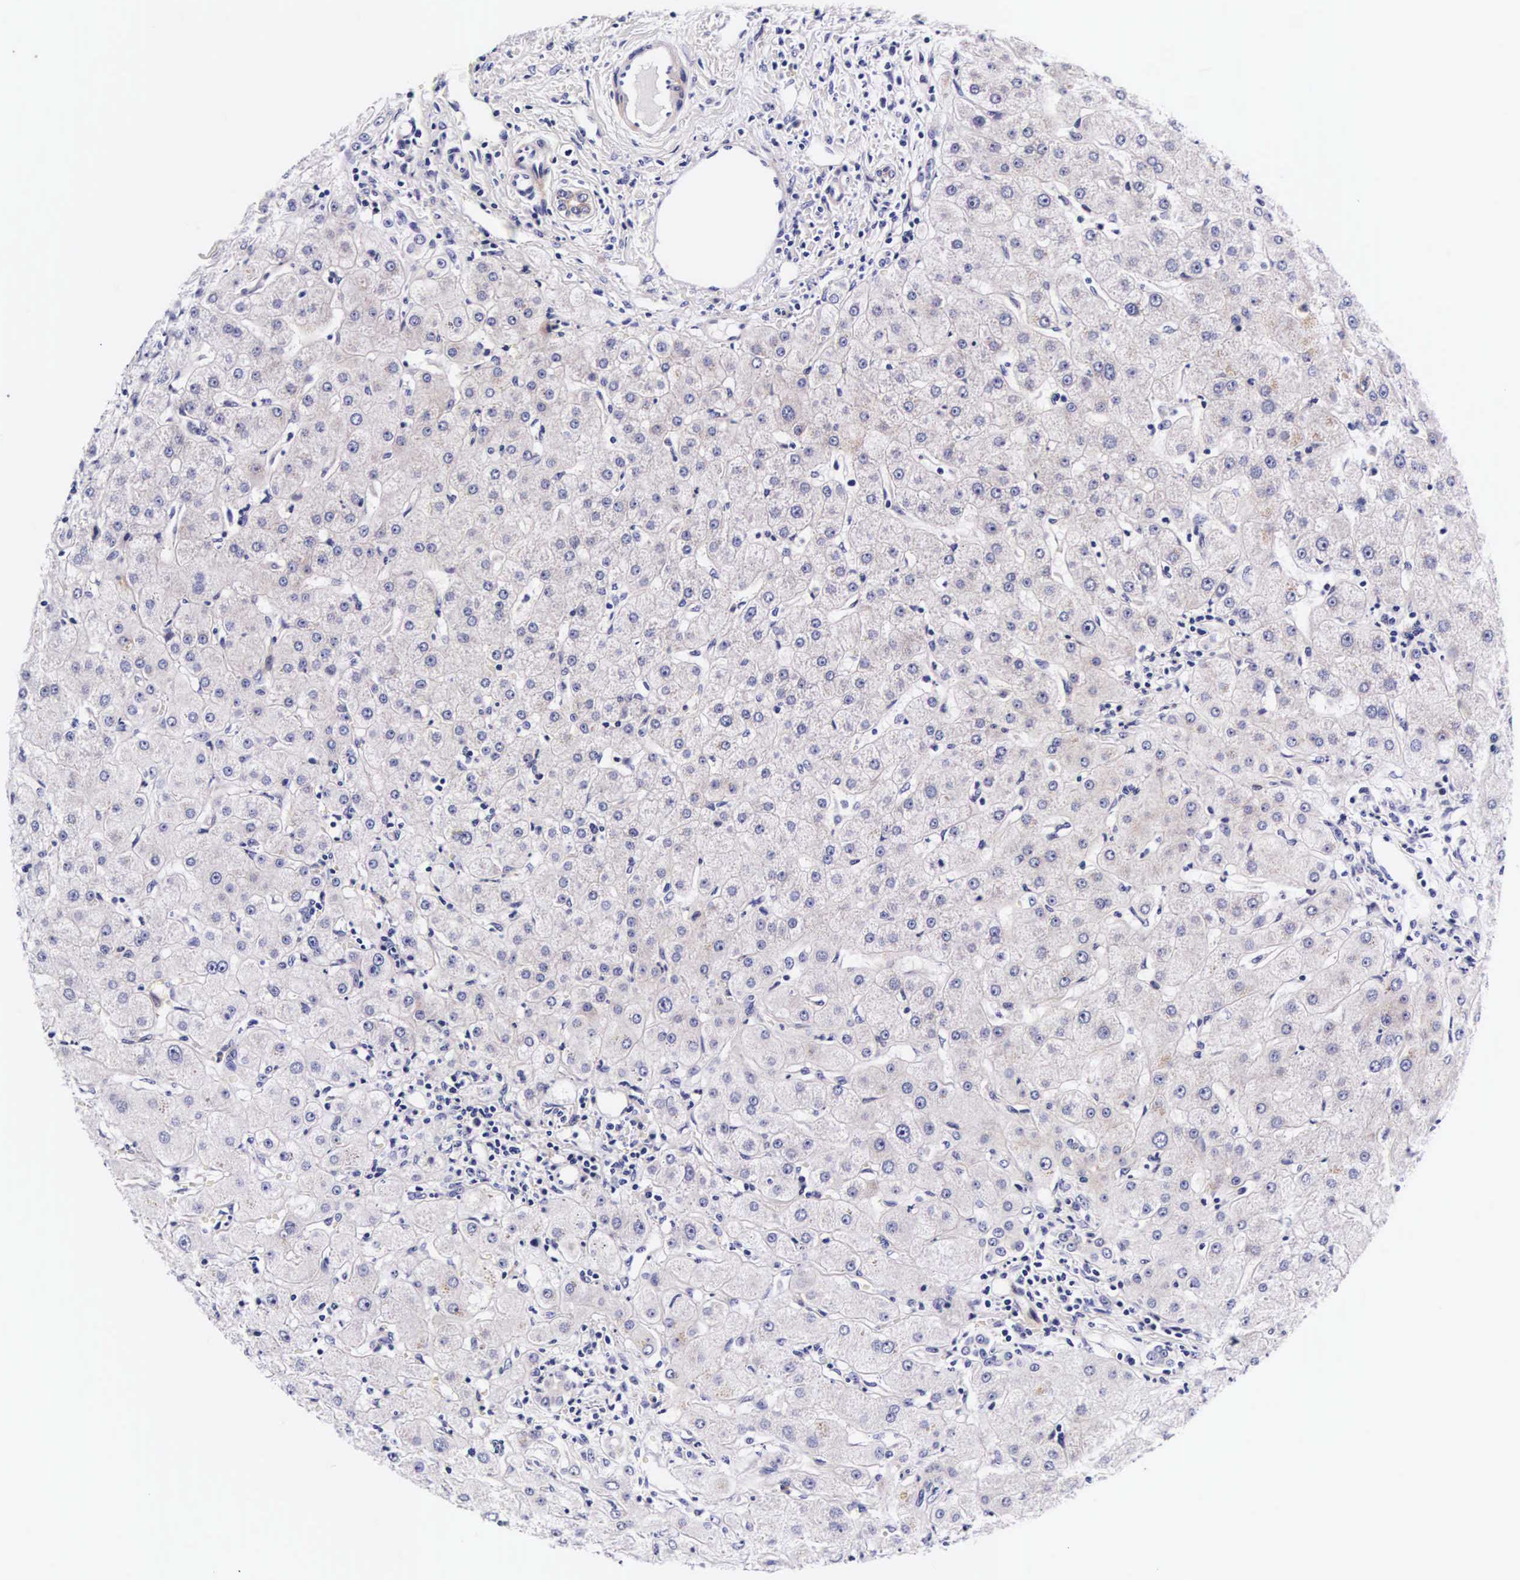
{"staining": {"intensity": "weak", "quantity": "<25%", "location": "cytoplasmic/membranous"}, "tissue": "liver", "cell_type": "Cholangiocytes", "image_type": "normal", "snomed": [{"axis": "morphology", "description": "Normal tissue, NOS"}, {"axis": "topography", "description": "Liver"}], "caption": "The immunohistochemistry micrograph has no significant positivity in cholangiocytes of liver.", "gene": "UPRT", "patient": {"sex": "female", "age": 79}}